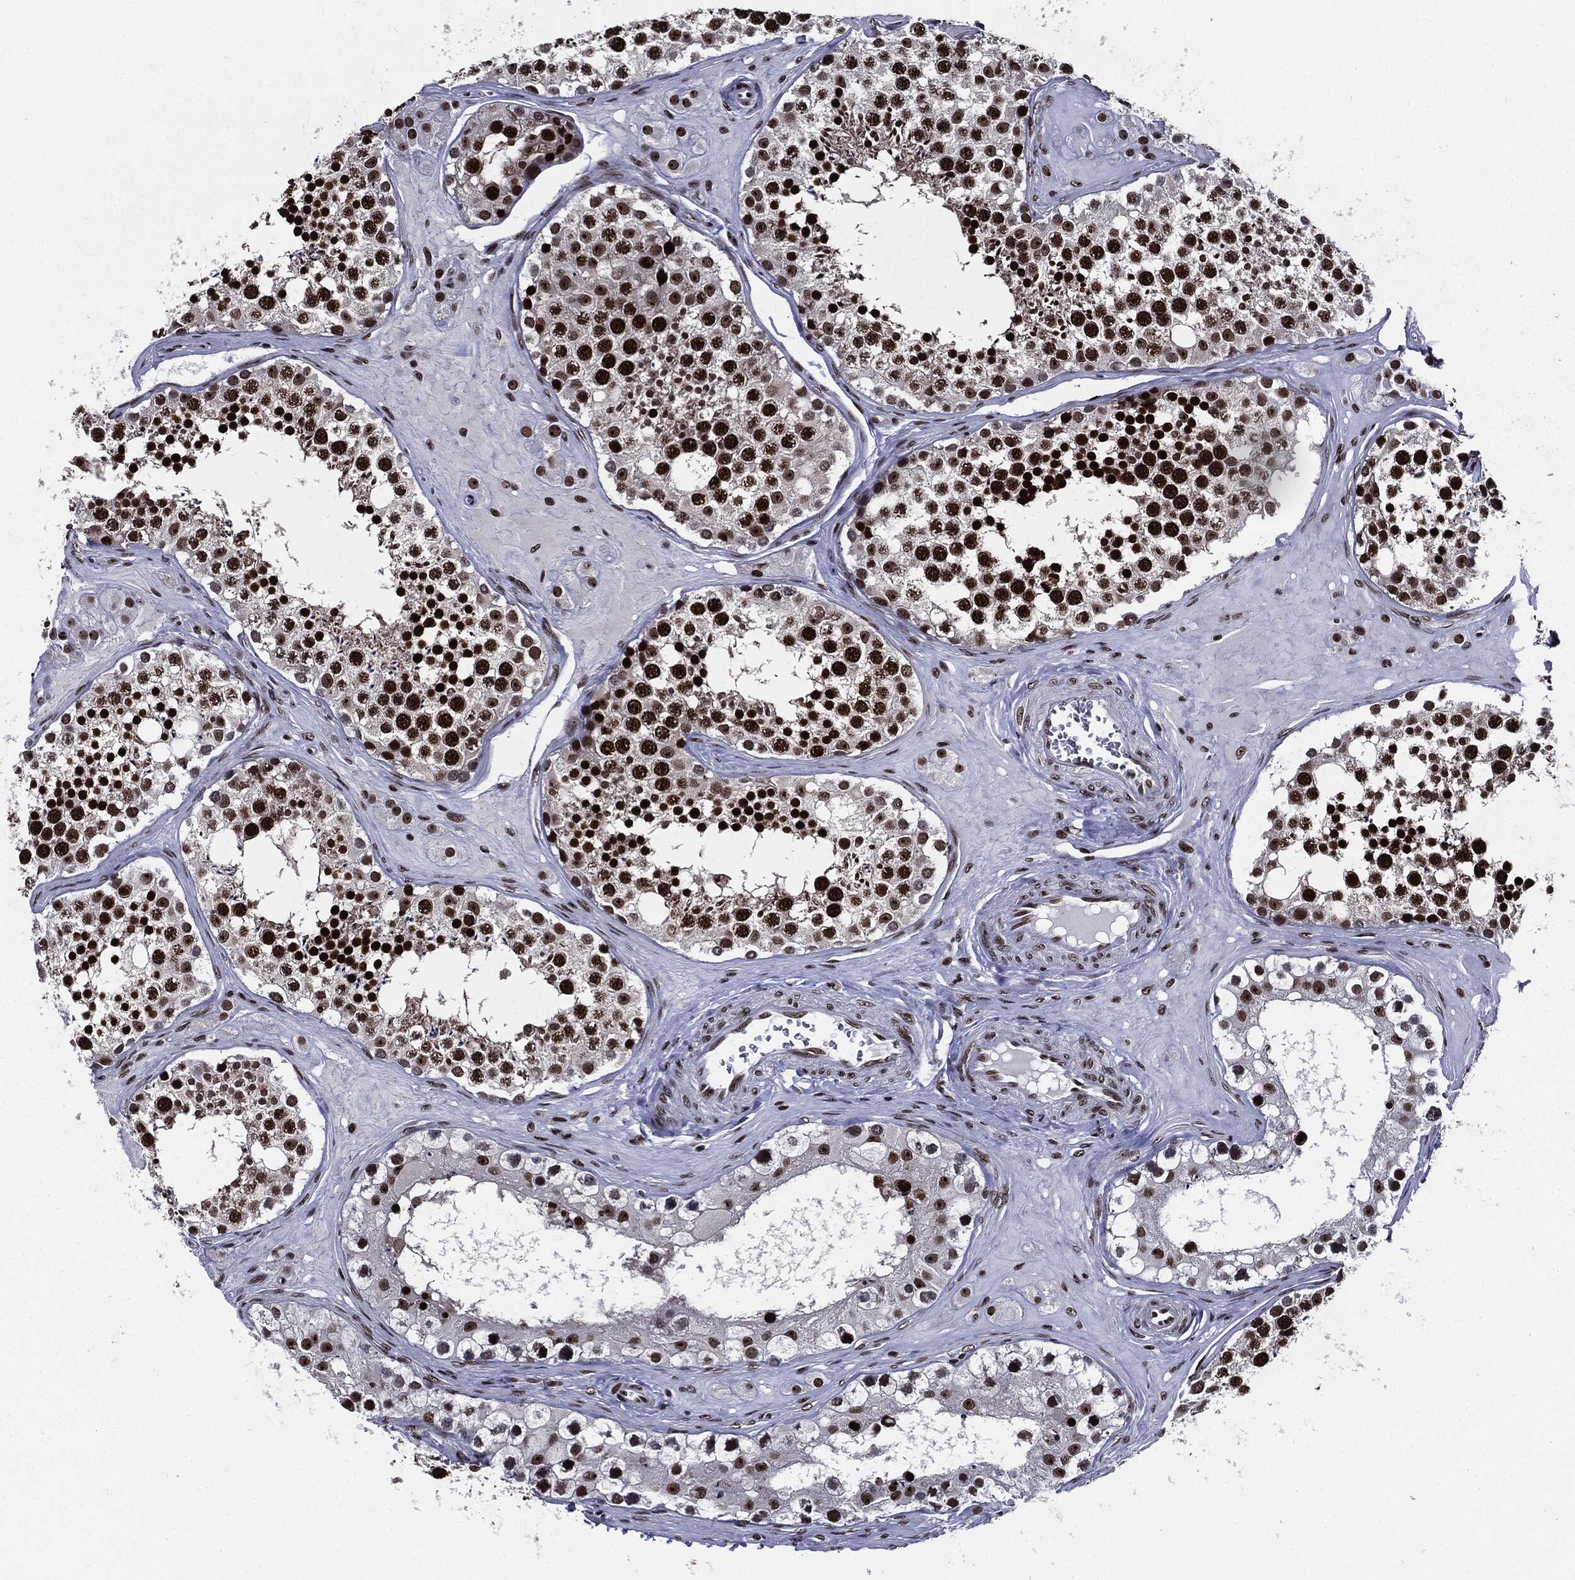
{"staining": {"intensity": "strong", "quantity": ">75%", "location": "nuclear"}, "tissue": "testis", "cell_type": "Cells in seminiferous ducts", "image_type": "normal", "snomed": [{"axis": "morphology", "description": "Normal tissue, NOS"}, {"axis": "topography", "description": "Testis"}], "caption": "DAB immunohistochemical staining of benign human testis reveals strong nuclear protein expression in about >75% of cells in seminiferous ducts.", "gene": "ZFP91", "patient": {"sex": "male", "age": 31}}